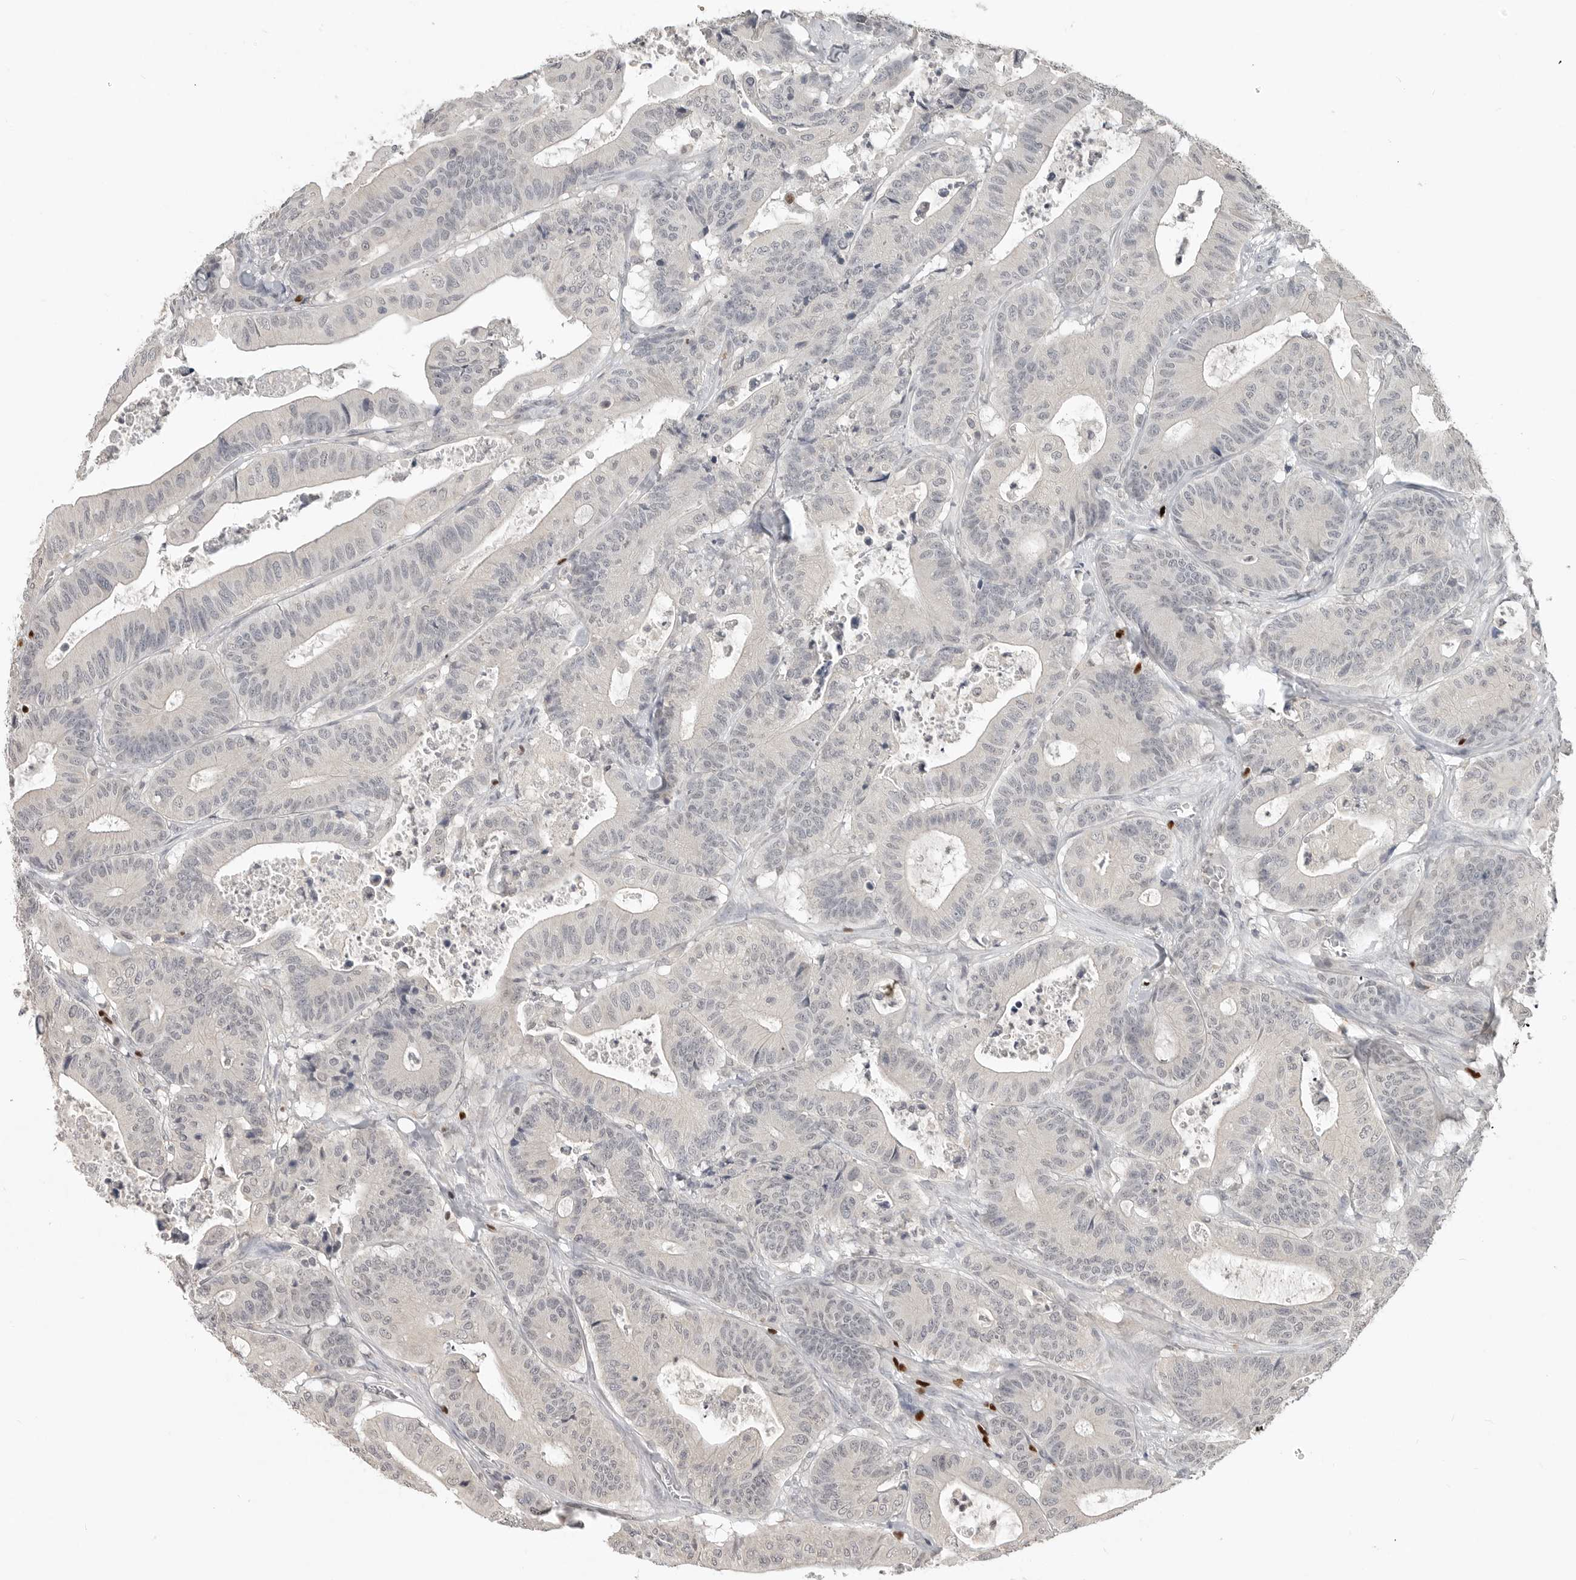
{"staining": {"intensity": "negative", "quantity": "none", "location": "none"}, "tissue": "colorectal cancer", "cell_type": "Tumor cells", "image_type": "cancer", "snomed": [{"axis": "morphology", "description": "Adenocarcinoma, NOS"}, {"axis": "topography", "description": "Colon"}], "caption": "IHC micrograph of human adenocarcinoma (colorectal) stained for a protein (brown), which exhibits no expression in tumor cells. (Immunohistochemistry, brightfield microscopy, high magnification).", "gene": "FOXP3", "patient": {"sex": "female", "age": 84}}